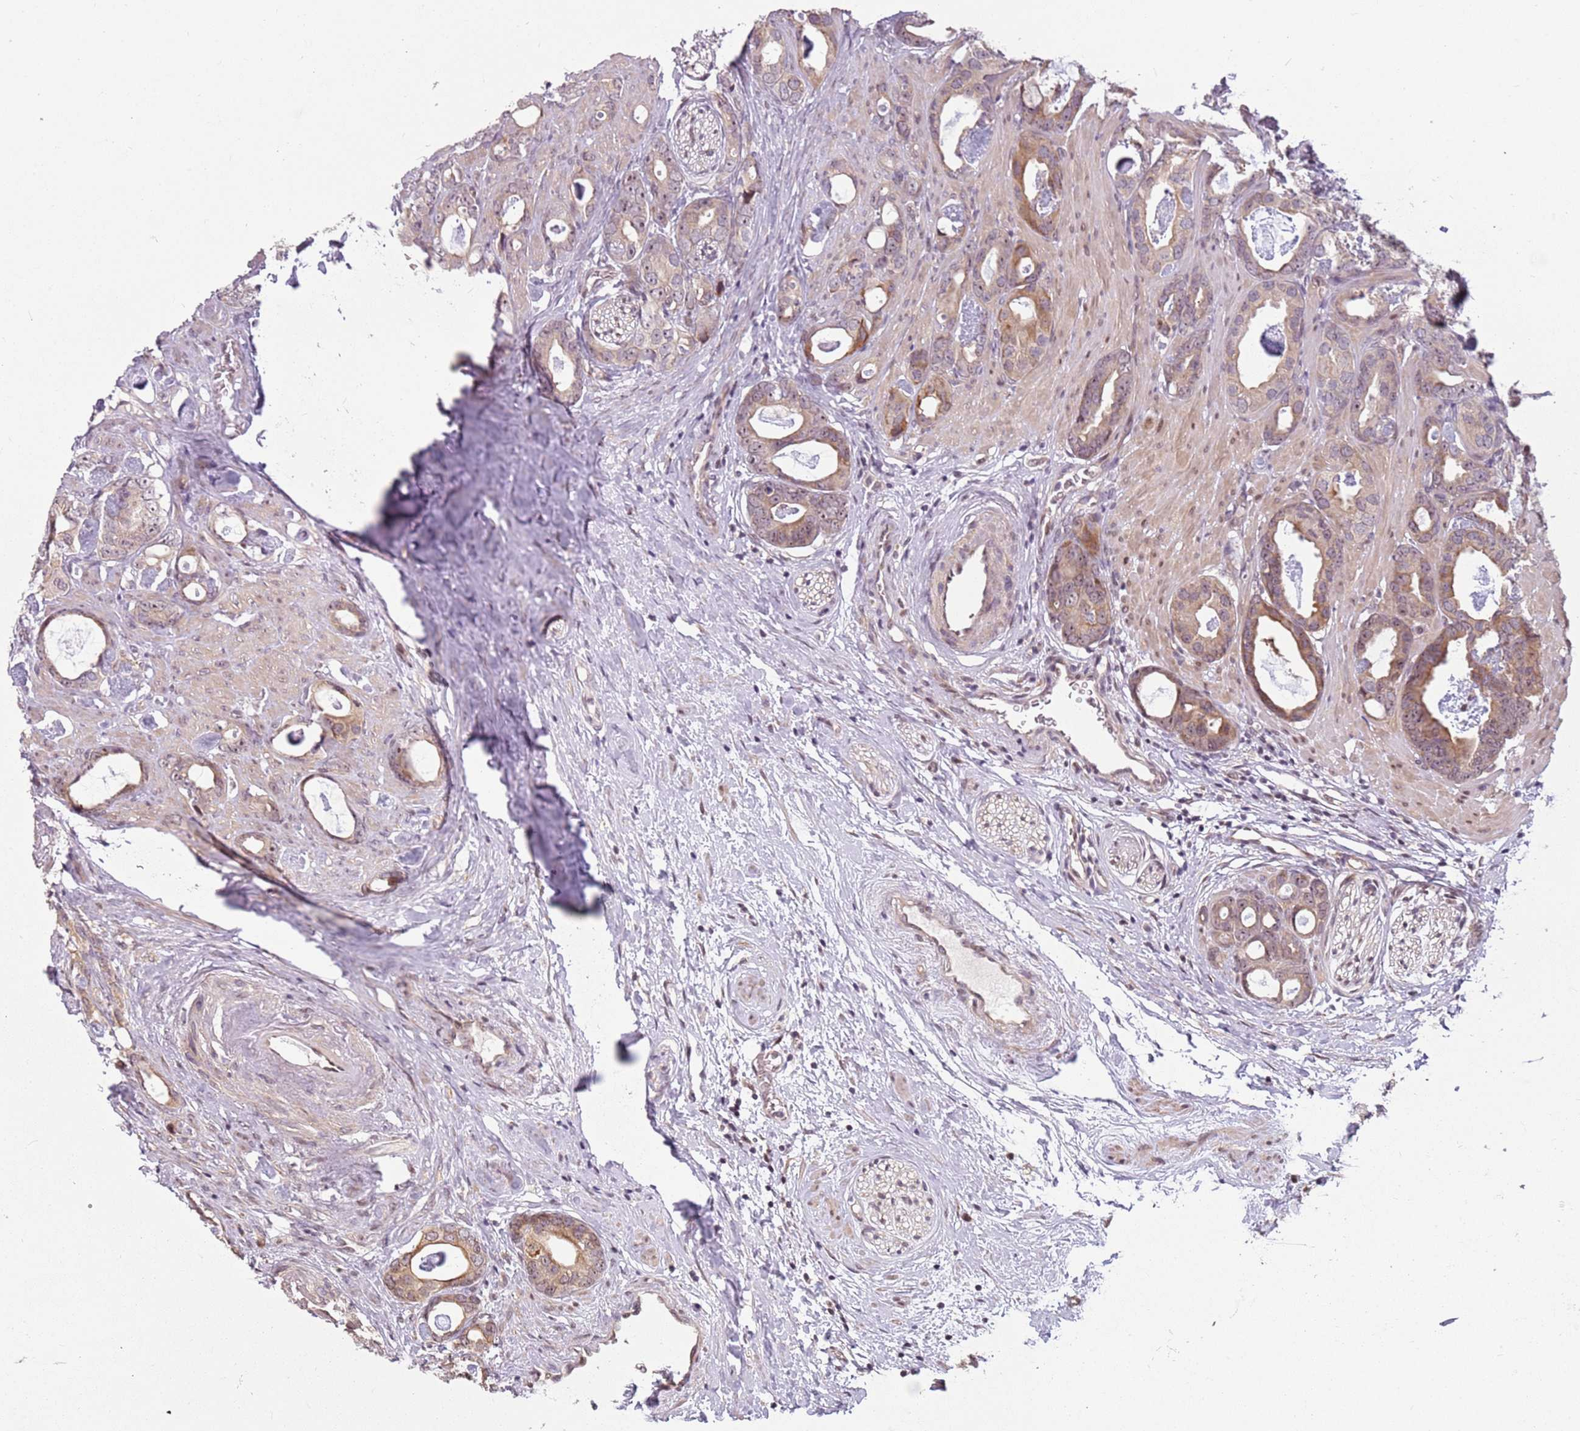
{"staining": {"intensity": "weak", "quantity": ">75%", "location": "cytoplasmic/membranous,nuclear"}, "tissue": "prostate cancer", "cell_type": "Tumor cells", "image_type": "cancer", "snomed": [{"axis": "morphology", "description": "Adenocarcinoma, Low grade"}, {"axis": "topography", "description": "Prostate"}], "caption": "A photomicrograph of human prostate low-grade adenocarcinoma stained for a protein displays weak cytoplasmic/membranous and nuclear brown staining in tumor cells. The staining is performed using DAB brown chromogen to label protein expression. The nuclei are counter-stained blue using hematoxylin.", "gene": "CHURC1", "patient": {"sex": "male", "age": 63}}